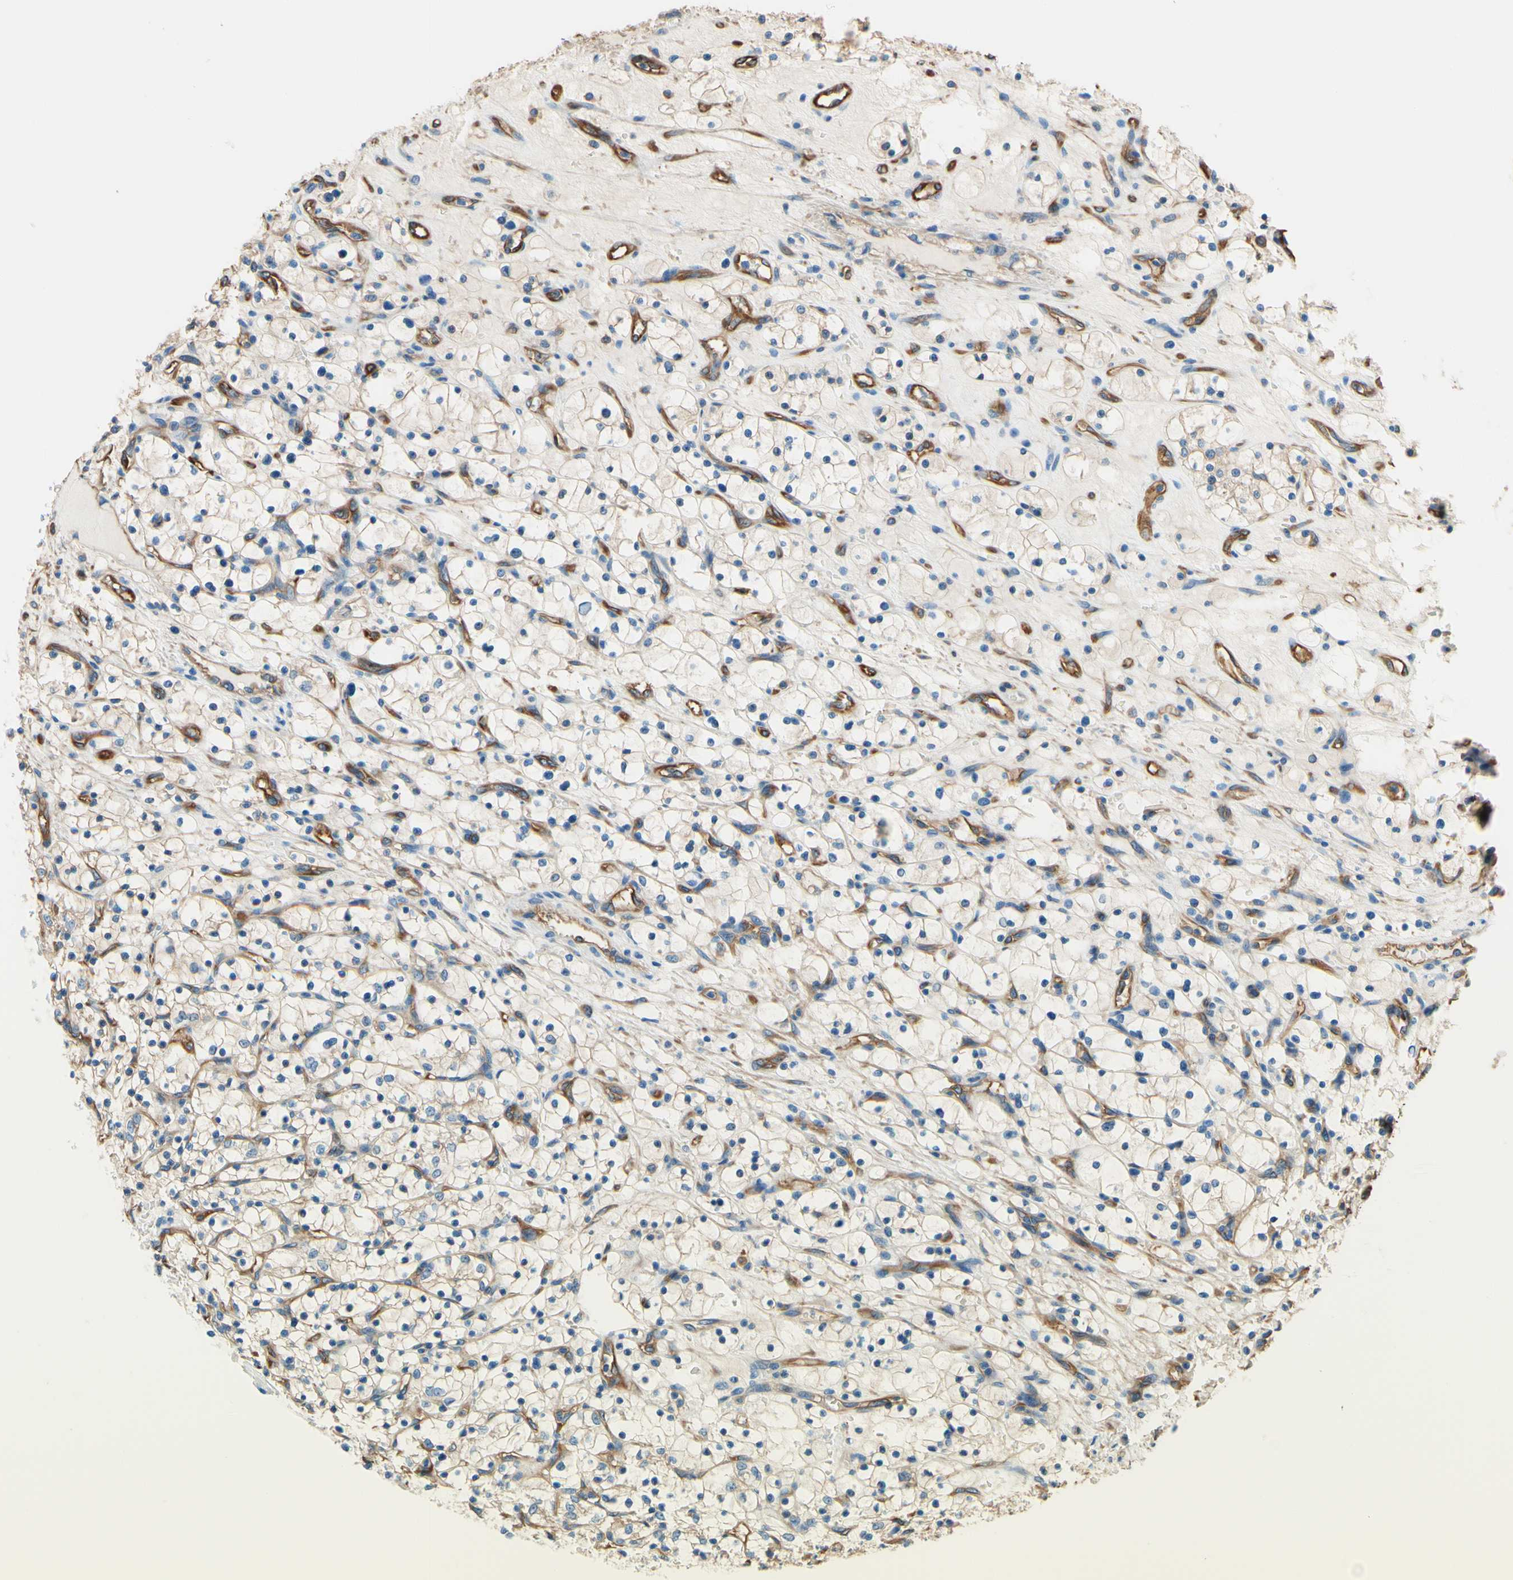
{"staining": {"intensity": "weak", "quantity": "<25%", "location": "cytoplasmic/membranous"}, "tissue": "renal cancer", "cell_type": "Tumor cells", "image_type": "cancer", "snomed": [{"axis": "morphology", "description": "Adenocarcinoma, NOS"}, {"axis": "topography", "description": "Kidney"}], "caption": "Photomicrograph shows no protein positivity in tumor cells of renal adenocarcinoma tissue.", "gene": "DPYSL3", "patient": {"sex": "female", "age": 69}}